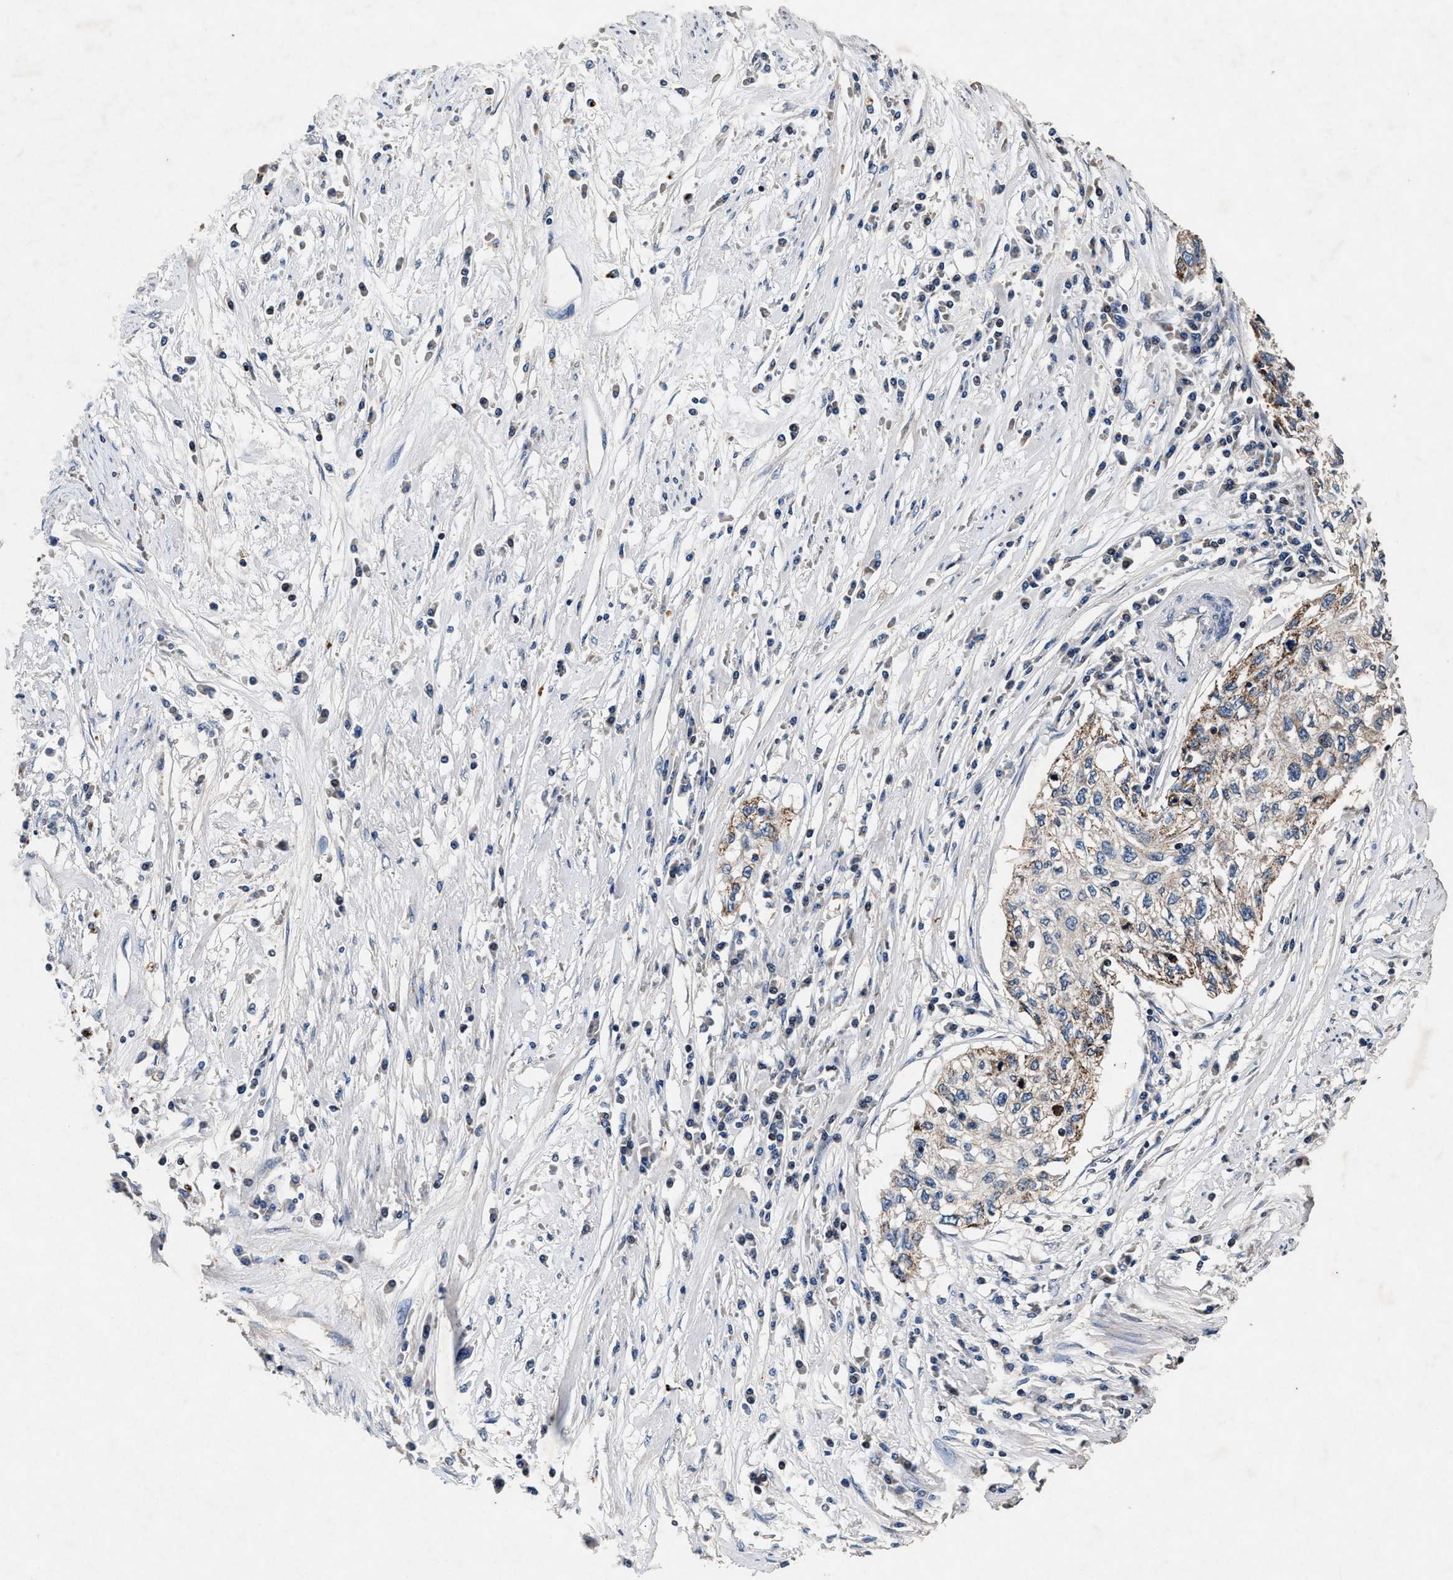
{"staining": {"intensity": "weak", "quantity": "<25%", "location": "cytoplasmic/membranous"}, "tissue": "cervical cancer", "cell_type": "Tumor cells", "image_type": "cancer", "snomed": [{"axis": "morphology", "description": "Squamous cell carcinoma, NOS"}, {"axis": "topography", "description": "Cervix"}], "caption": "The IHC photomicrograph has no significant staining in tumor cells of cervical squamous cell carcinoma tissue.", "gene": "PKD2L1", "patient": {"sex": "female", "age": 57}}